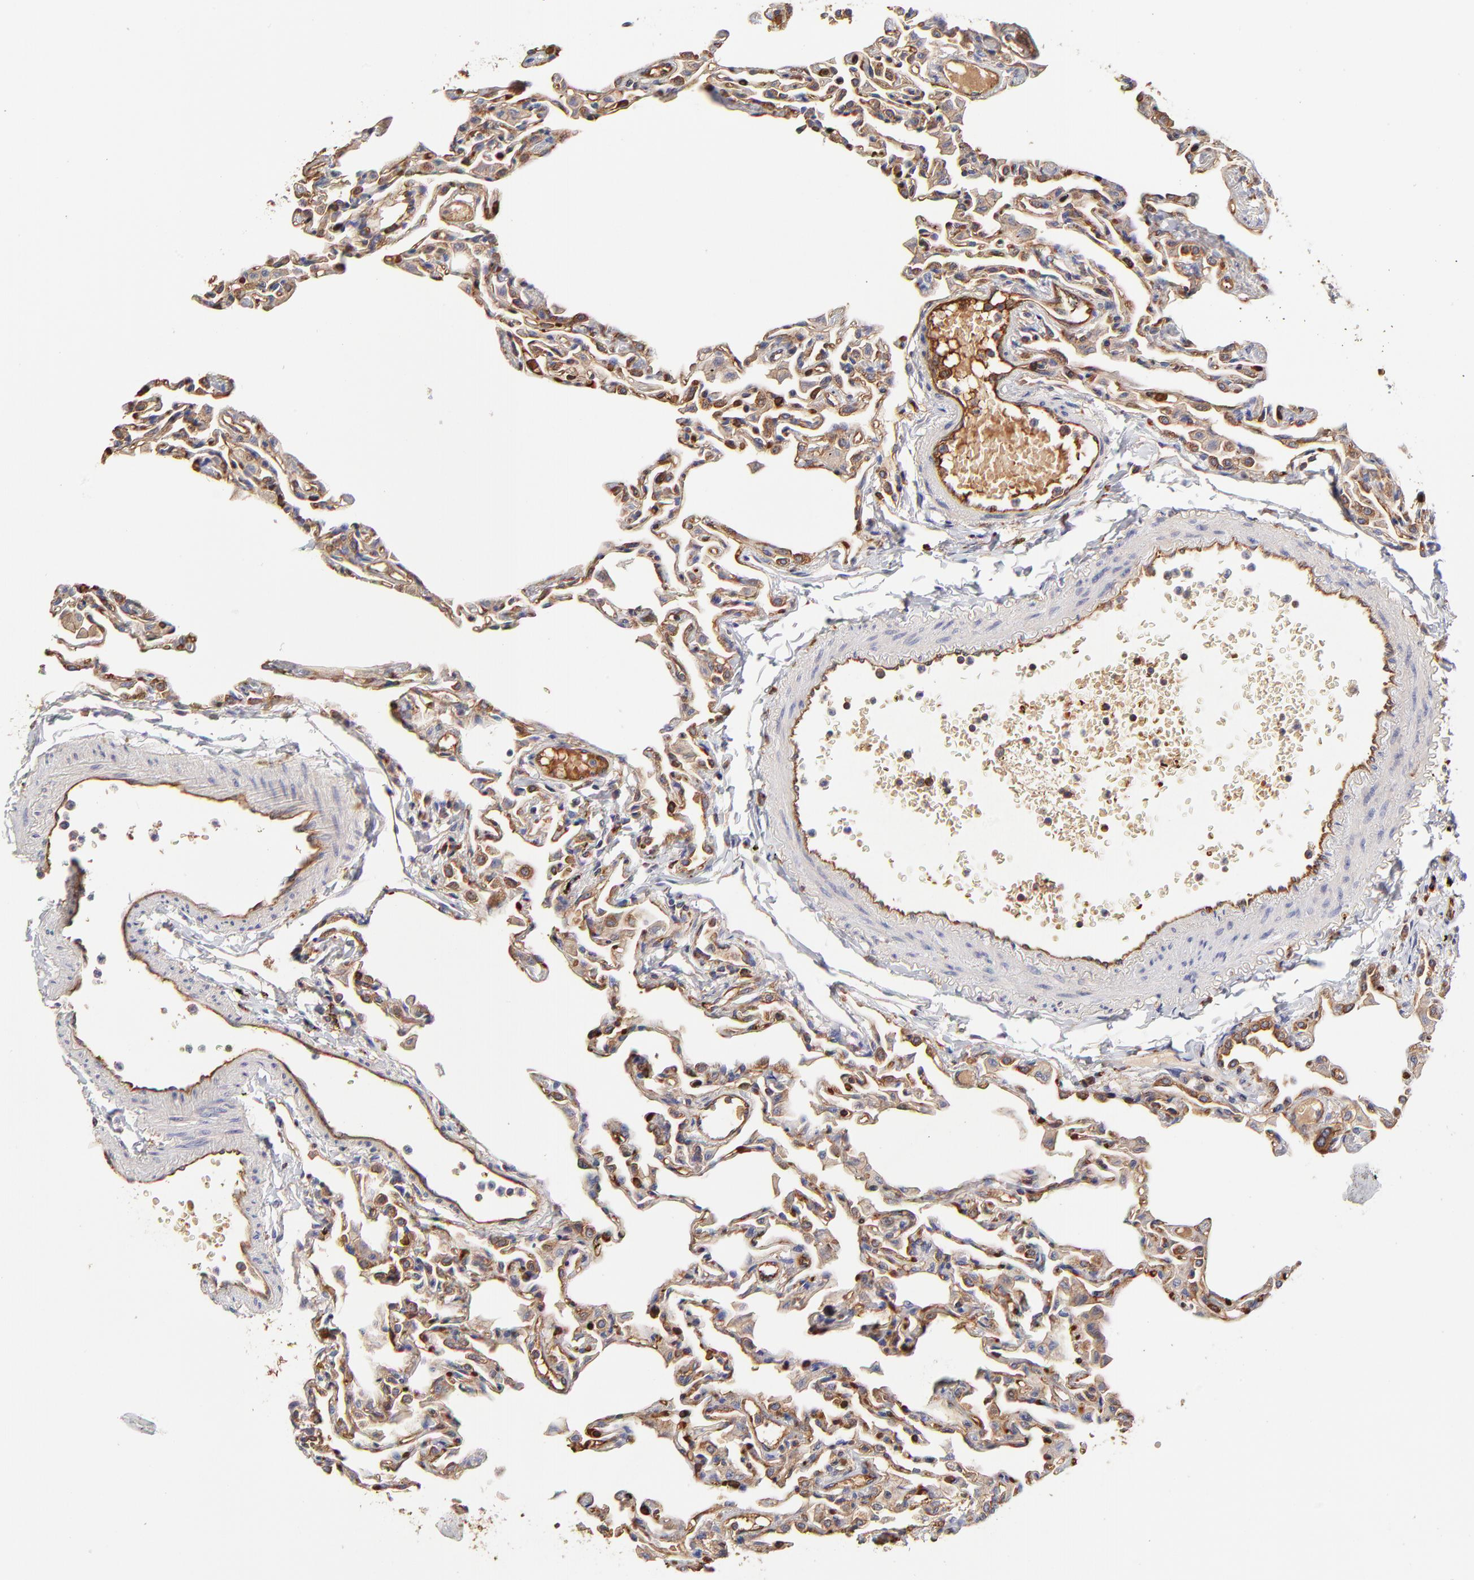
{"staining": {"intensity": "moderate", "quantity": ">75%", "location": "cytoplasmic/membranous"}, "tissue": "lung", "cell_type": "Alveolar cells", "image_type": "normal", "snomed": [{"axis": "morphology", "description": "Normal tissue, NOS"}, {"axis": "topography", "description": "Lung"}], "caption": "IHC photomicrograph of unremarkable human lung stained for a protein (brown), which demonstrates medium levels of moderate cytoplasmic/membranous staining in about >75% of alveolar cells.", "gene": "CD2AP", "patient": {"sex": "female", "age": 49}}